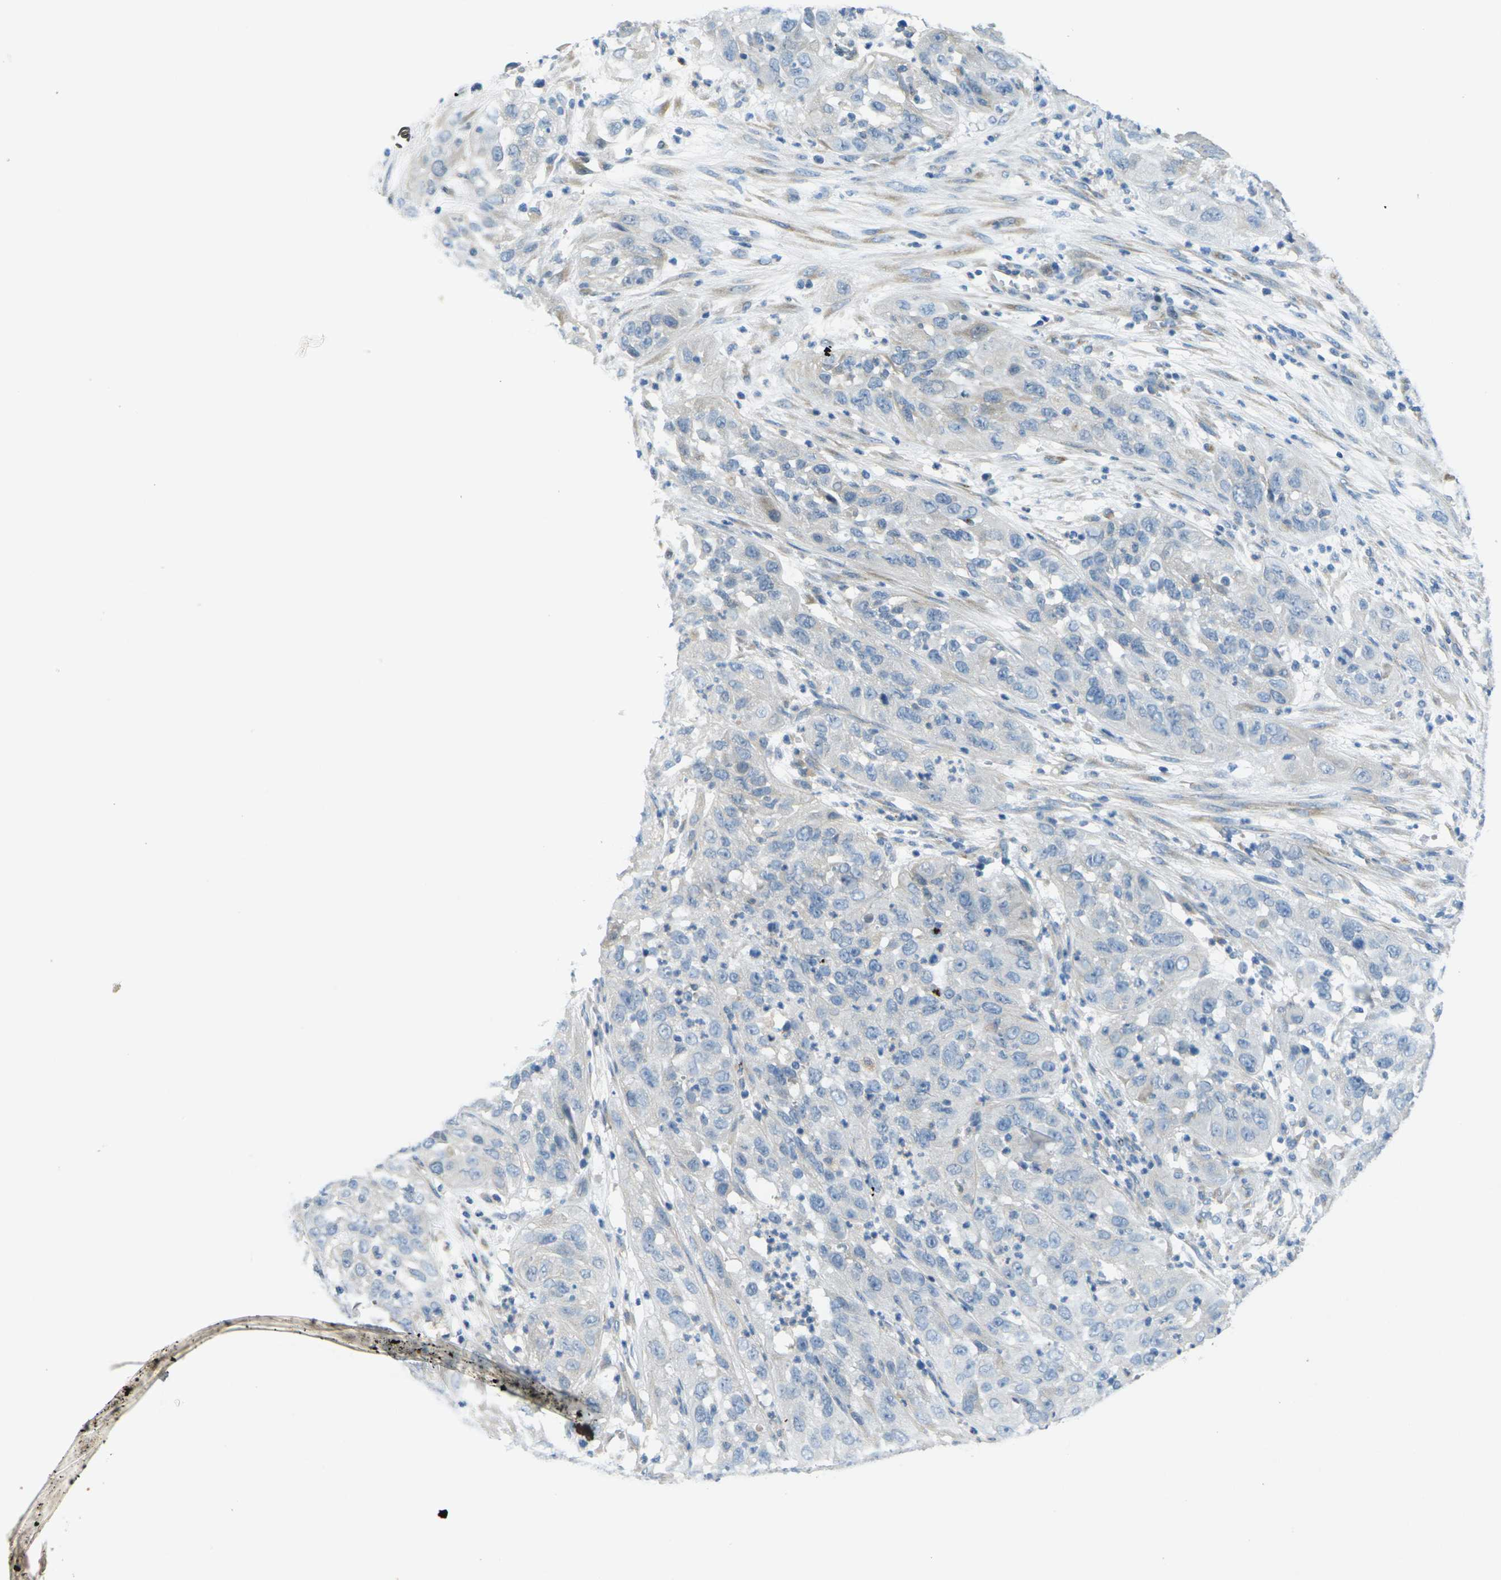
{"staining": {"intensity": "negative", "quantity": "none", "location": "none"}, "tissue": "cervical cancer", "cell_type": "Tumor cells", "image_type": "cancer", "snomed": [{"axis": "morphology", "description": "Squamous cell carcinoma, NOS"}, {"axis": "topography", "description": "Cervix"}], "caption": "Immunohistochemistry (IHC) of human cervical cancer demonstrates no staining in tumor cells.", "gene": "CYP2C8", "patient": {"sex": "female", "age": 32}}